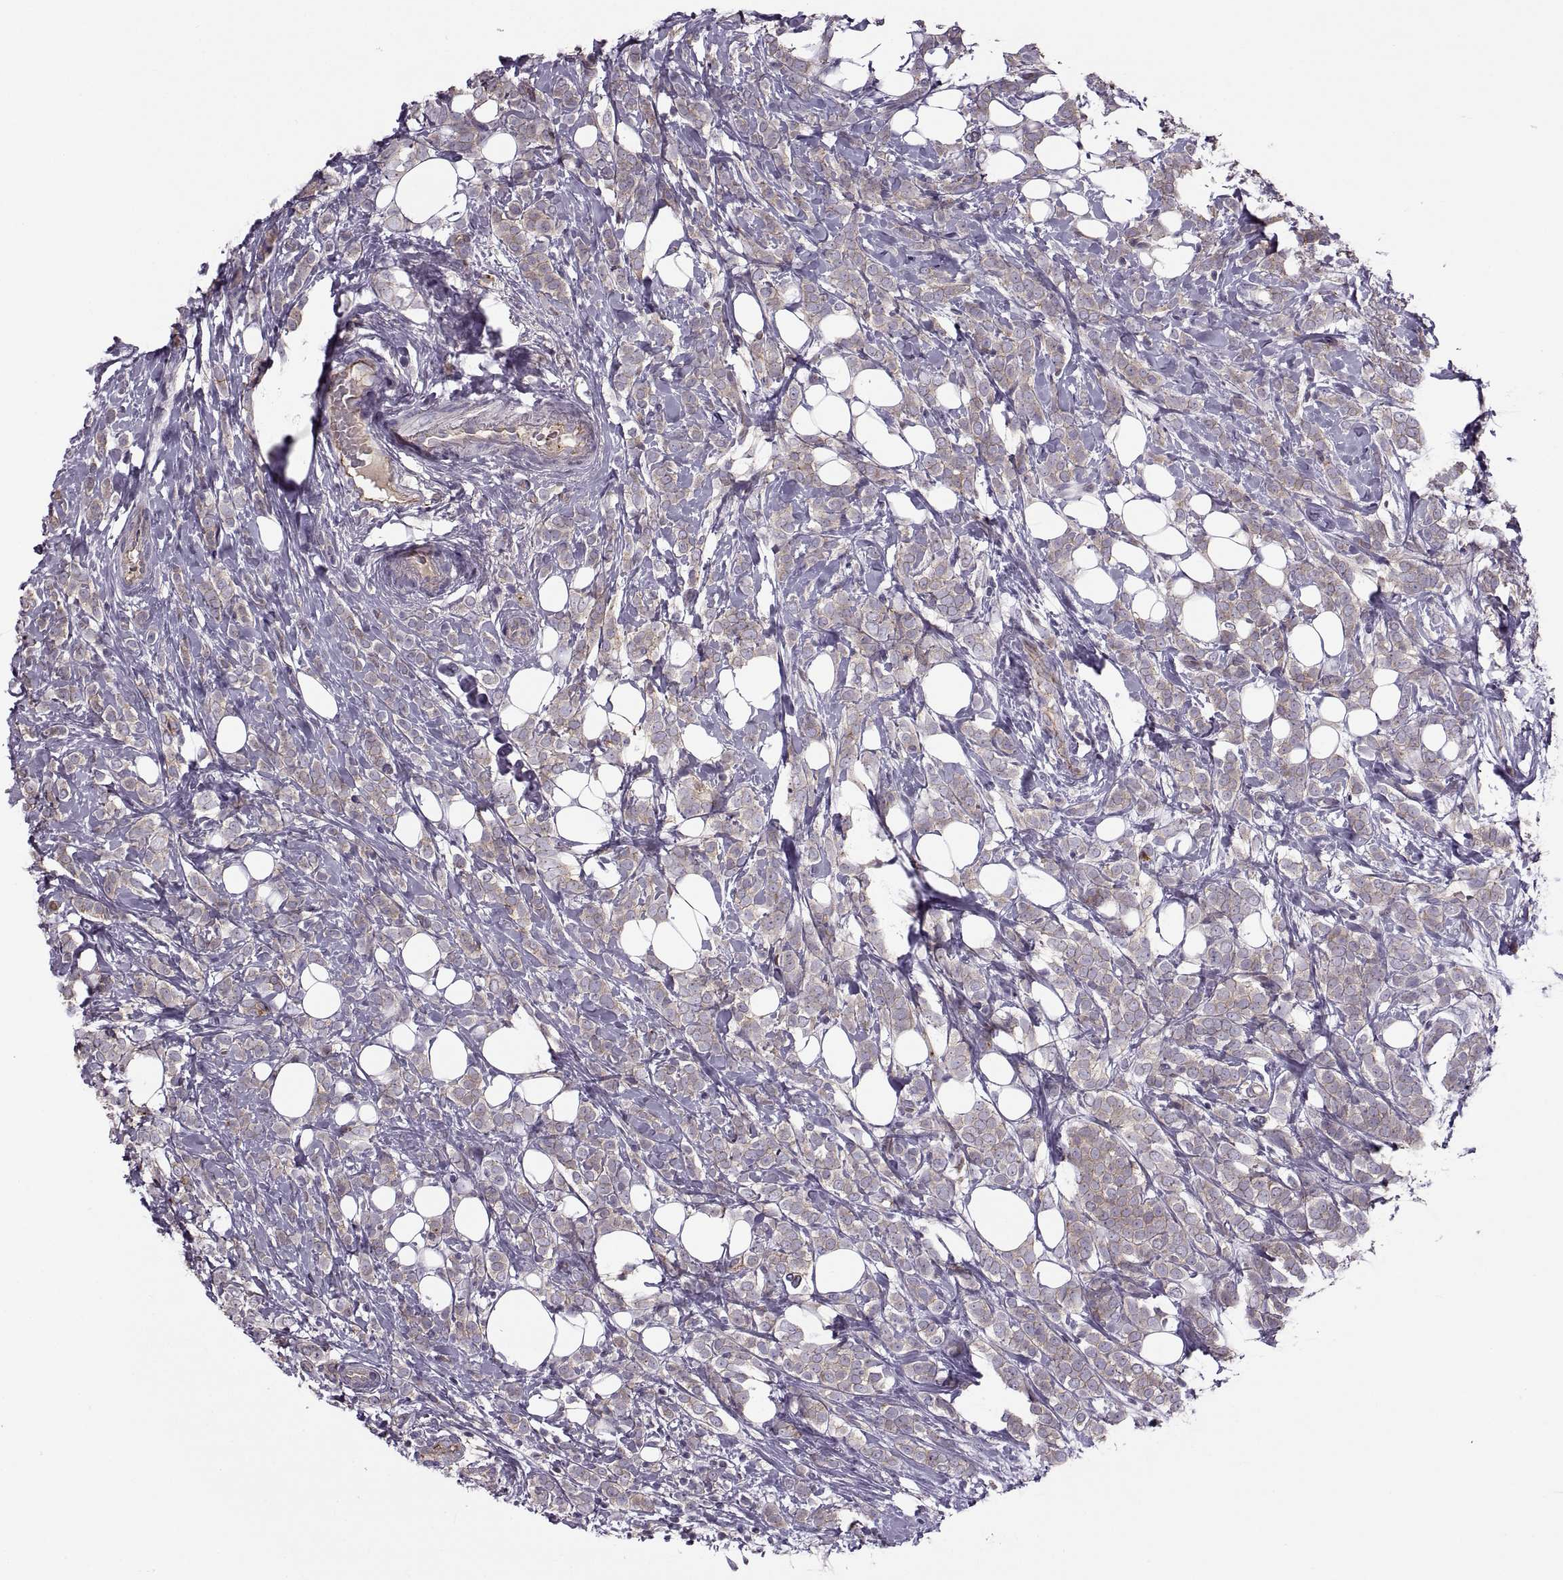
{"staining": {"intensity": "weak", "quantity": ">75%", "location": "cytoplasmic/membranous"}, "tissue": "breast cancer", "cell_type": "Tumor cells", "image_type": "cancer", "snomed": [{"axis": "morphology", "description": "Lobular carcinoma"}, {"axis": "topography", "description": "Breast"}], "caption": "A micrograph of breast lobular carcinoma stained for a protein demonstrates weak cytoplasmic/membranous brown staining in tumor cells.", "gene": "SLC2A3", "patient": {"sex": "female", "age": 49}}